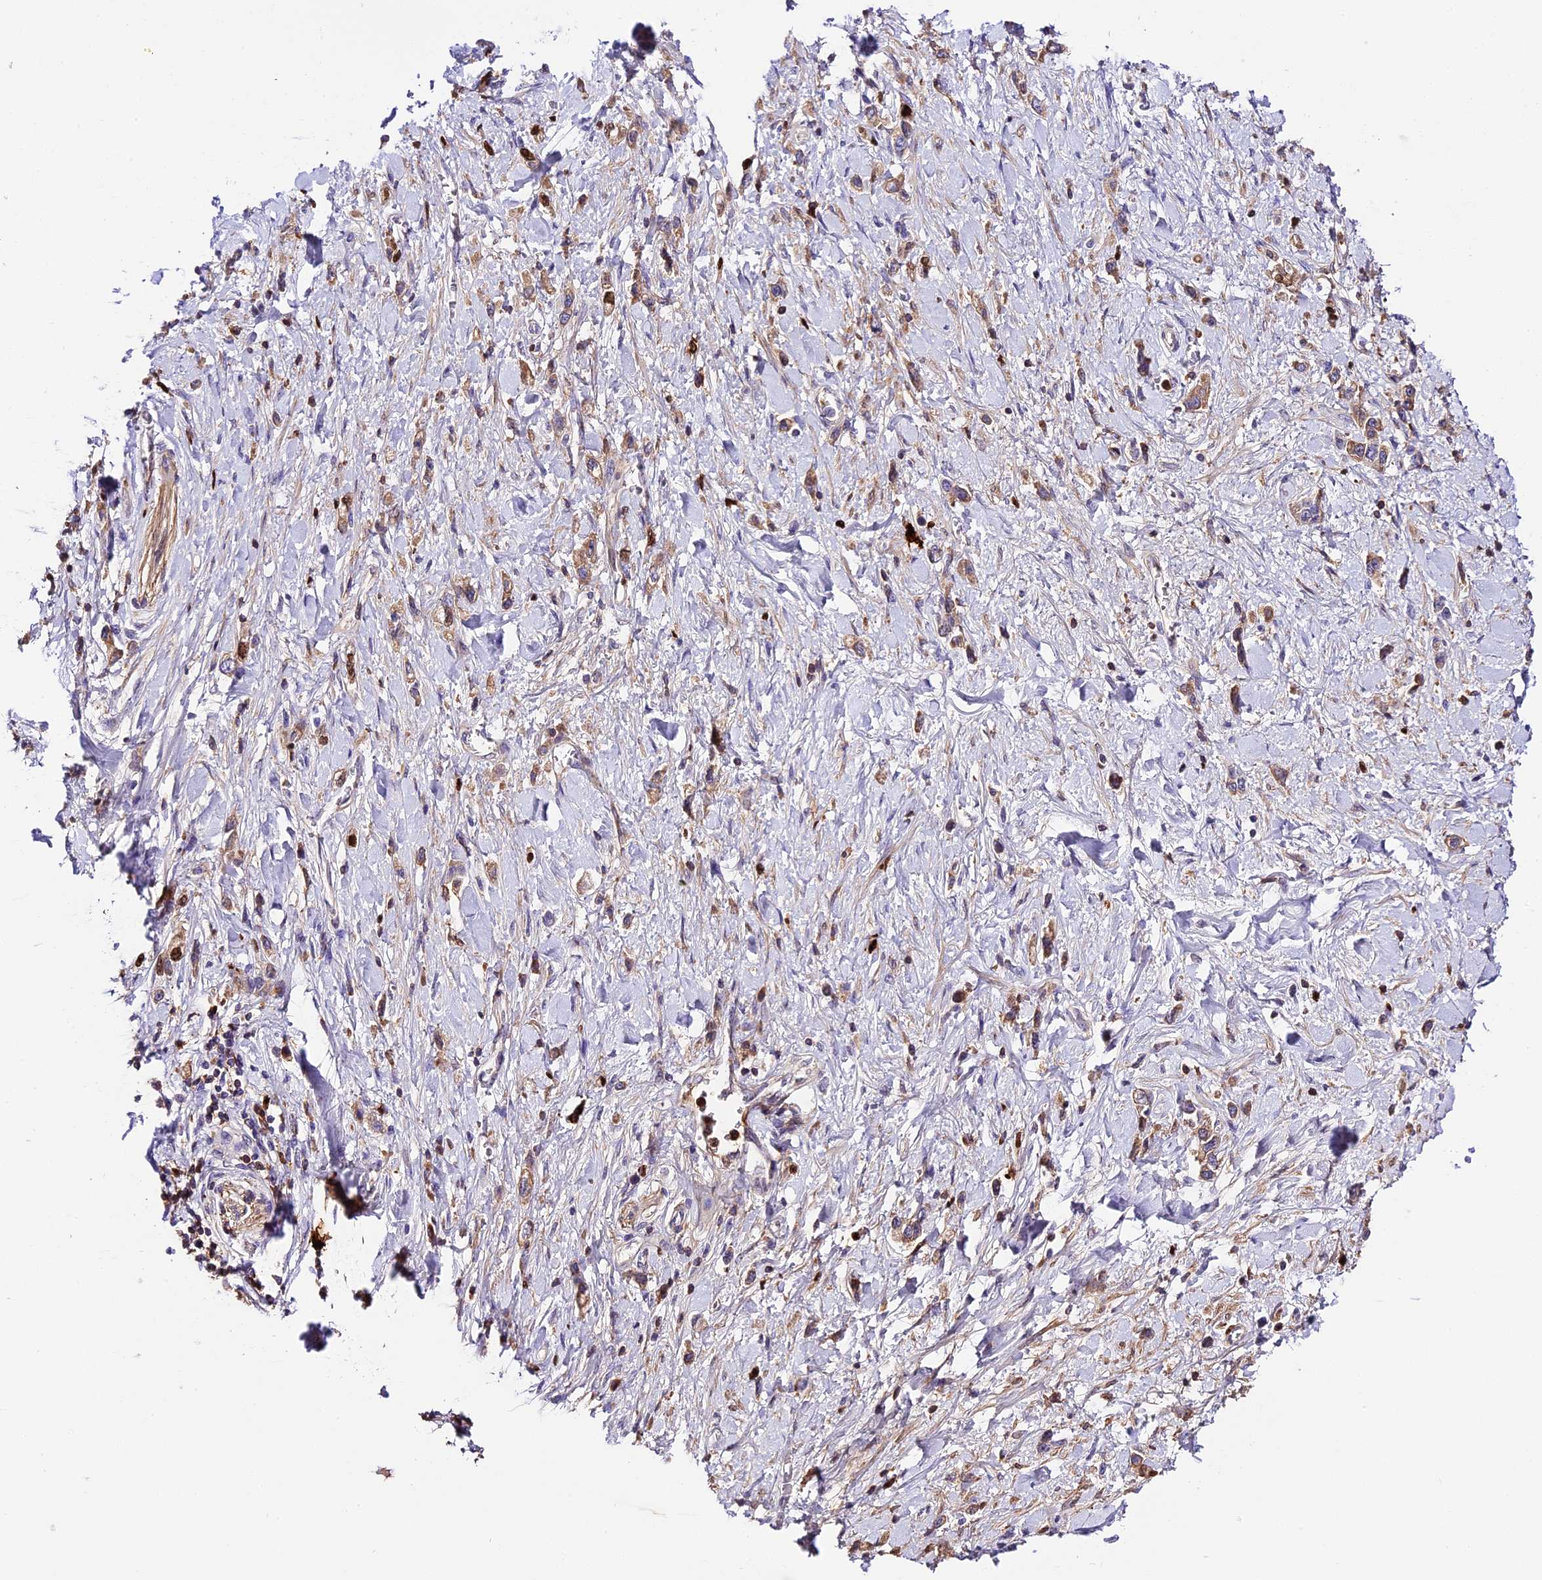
{"staining": {"intensity": "moderate", "quantity": "25%-75%", "location": "cytoplasmic/membranous"}, "tissue": "stomach cancer", "cell_type": "Tumor cells", "image_type": "cancer", "snomed": [{"axis": "morphology", "description": "Normal tissue, NOS"}, {"axis": "morphology", "description": "Adenocarcinoma, NOS"}, {"axis": "topography", "description": "Stomach, upper"}, {"axis": "topography", "description": "Stomach"}], "caption": "IHC image of stomach cancer (adenocarcinoma) stained for a protein (brown), which reveals medium levels of moderate cytoplasmic/membranous positivity in approximately 25%-75% of tumor cells.", "gene": "MAP3K7CL", "patient": {"sex": "female", "age": 65}}